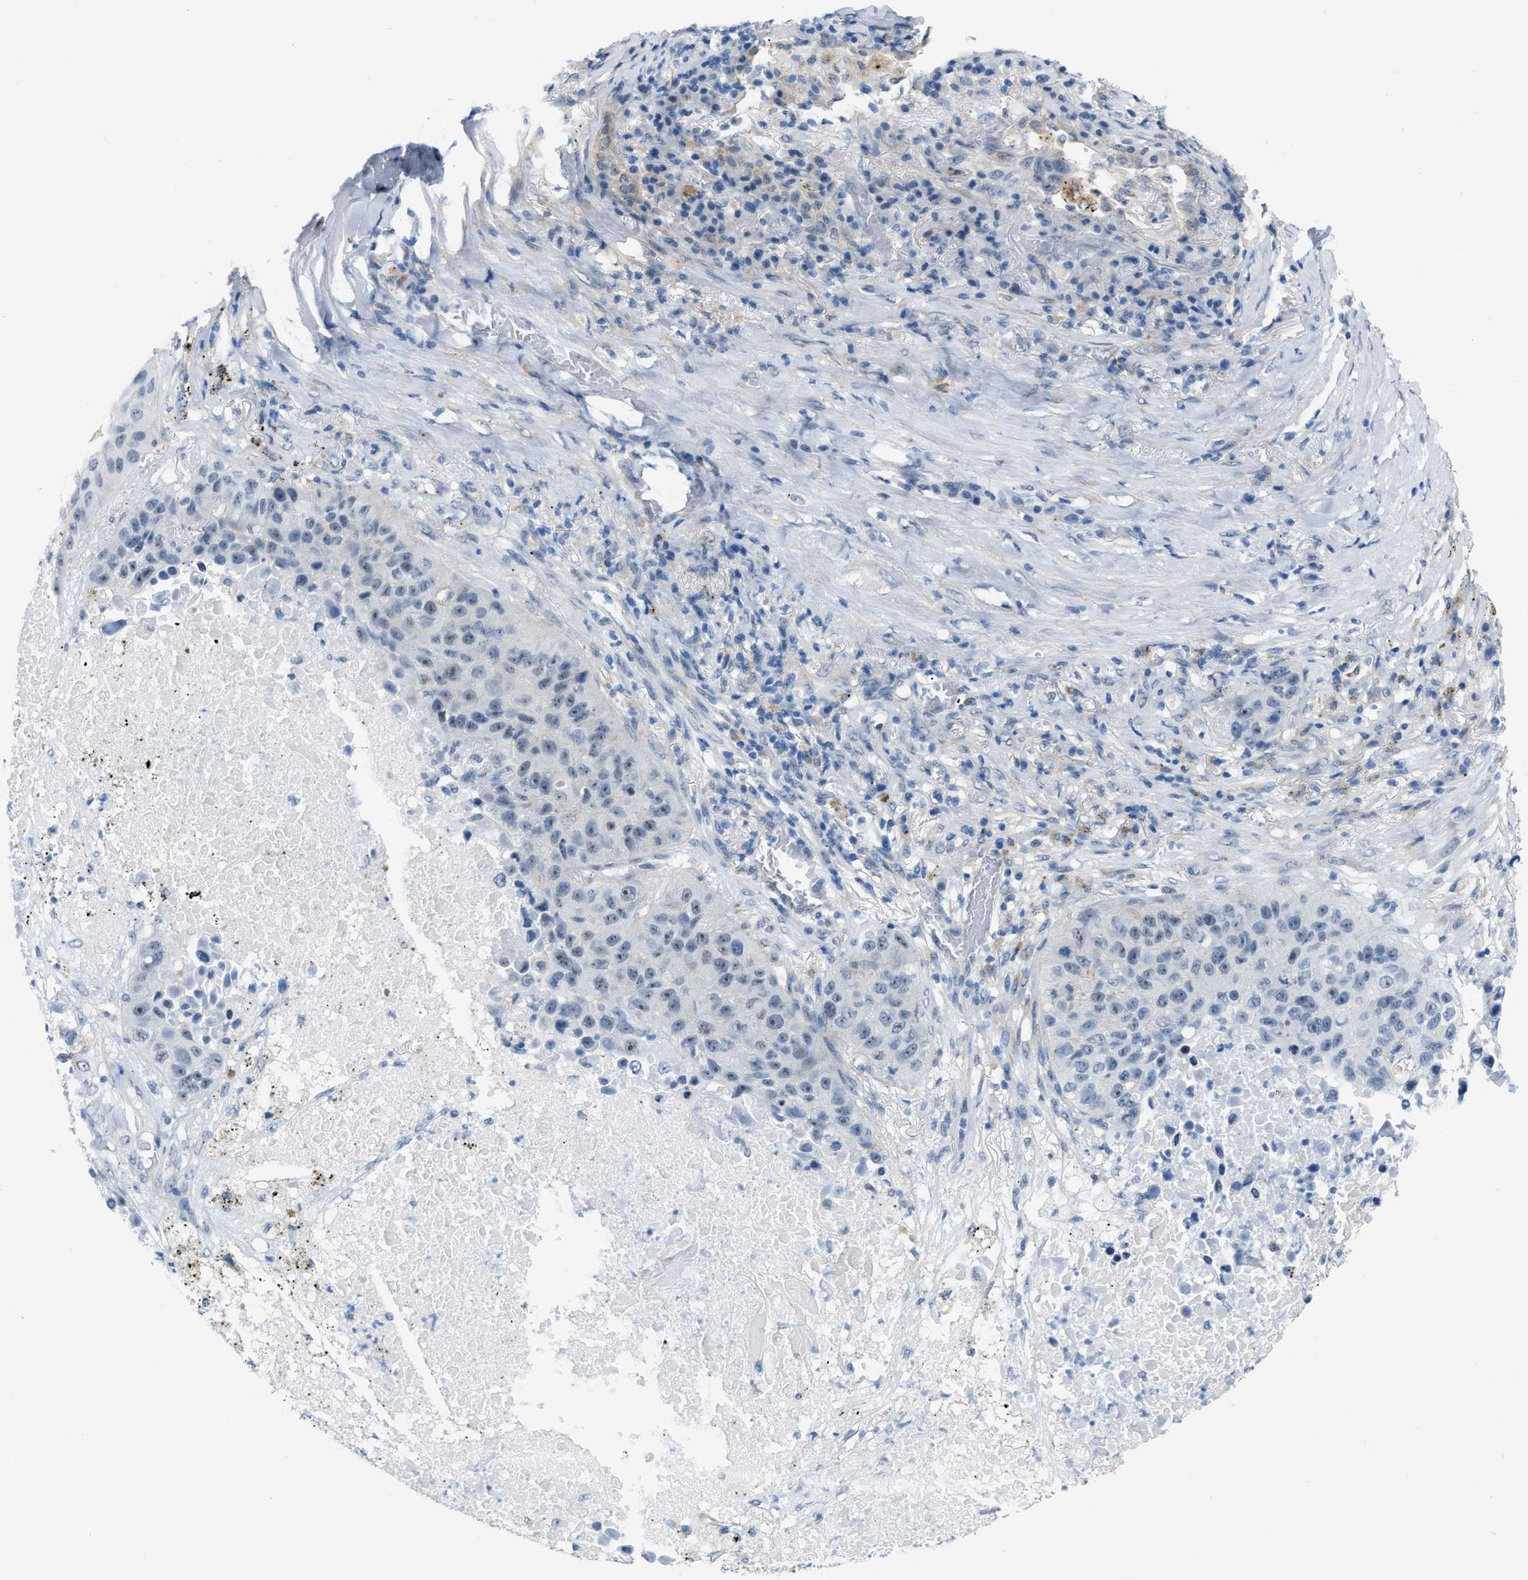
{"staining": {"intensity": "weak", "quantity": "<25%", "location": "nuclear"}, "tissue": "lung cancer", "cell_type": "Tumor cells", "image_type": "cancer", "snomed": [{"axis": "morphology", "description": "Squamous cell carcinoma, NOS"}, {"axis": "topography", "description": "Lung"}], "caption": "Tumor cells show no significant staining in lung squamous cell carcinoma.", "gene": "PHRF1", "patient": {"sex": "male", "age": 57}}